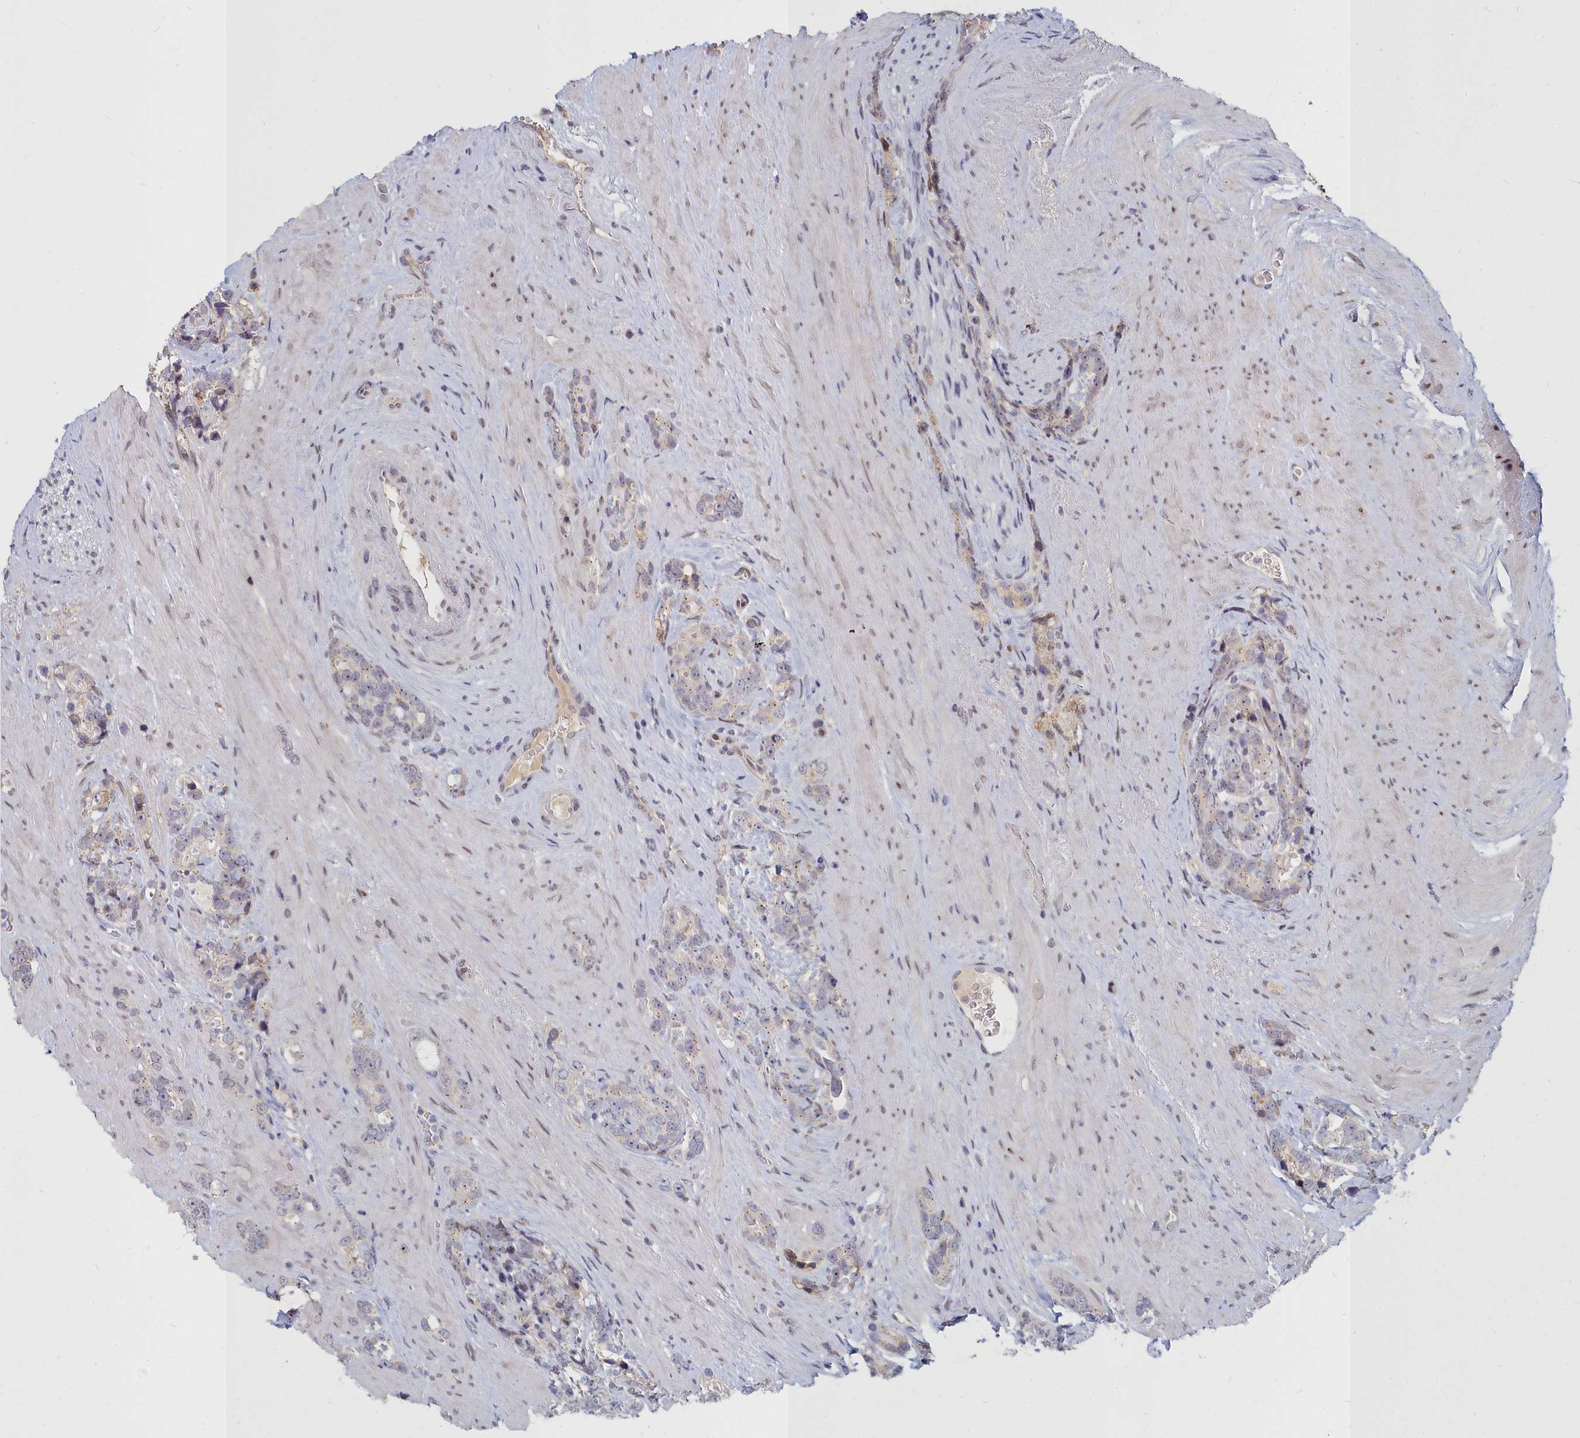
{"staining": {"intensity": "negative", "quantity": "none", "location": "none"}, "tissue": "prostate cancer", "cell_type": "Tumor cells", "image_type": "cancer", "snomed": [{"axis": "morphology", "description": "Adenocarcinoma, High grade"}, {"axis": "topography", "description": "Prostate"}], "caption": "An image of human prostate adenocarcinoma (high-grade) is negative for staining in tumor cells. The staining is performed using DAB (3,3'-diaminobenzidine) brown chromogen with nuclei counter-stained in using hematoxylin.", "gene": "NOXA1", "patient": {"sex": "male", "age": 74}}